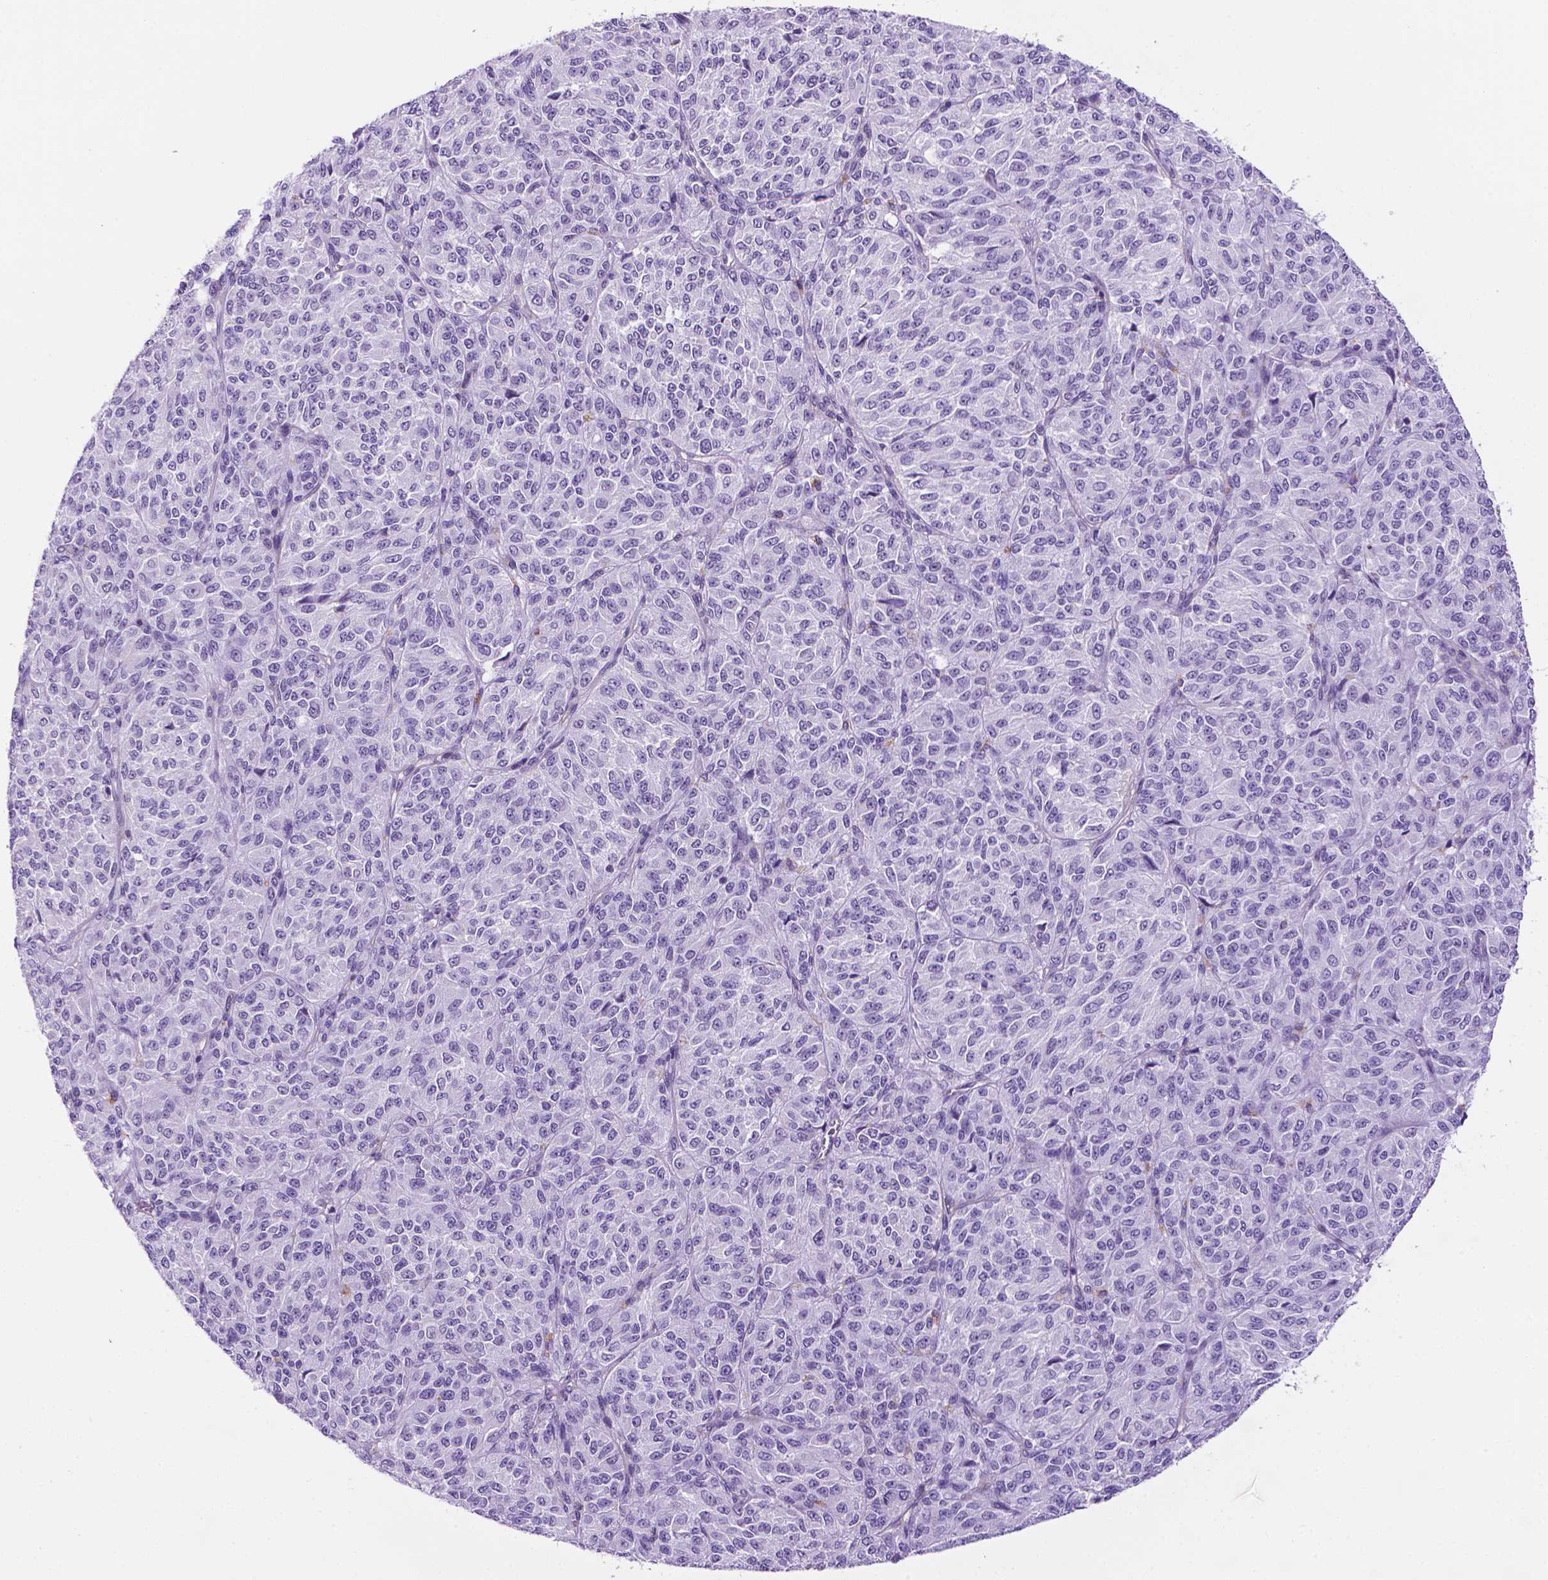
{"staining": {"intensity": "negative", "quantity": "none", "location": "none"}, "tissue": "melanoma", "cell_type": "Tumor cells", "image_type": "cancer", "snomed": [{"axis": "morphology", "description": "Malignant melanoma, Metastatic site"}, {"axis": "topography", "description": "Brain"}], "caption": "Histopathology image shows no significant protein positivity in tumor cells of melanoma. Nuclei are stained in blue.", "gene": "TACSTD2", "patient": {"sex": "female", "age": 56}}